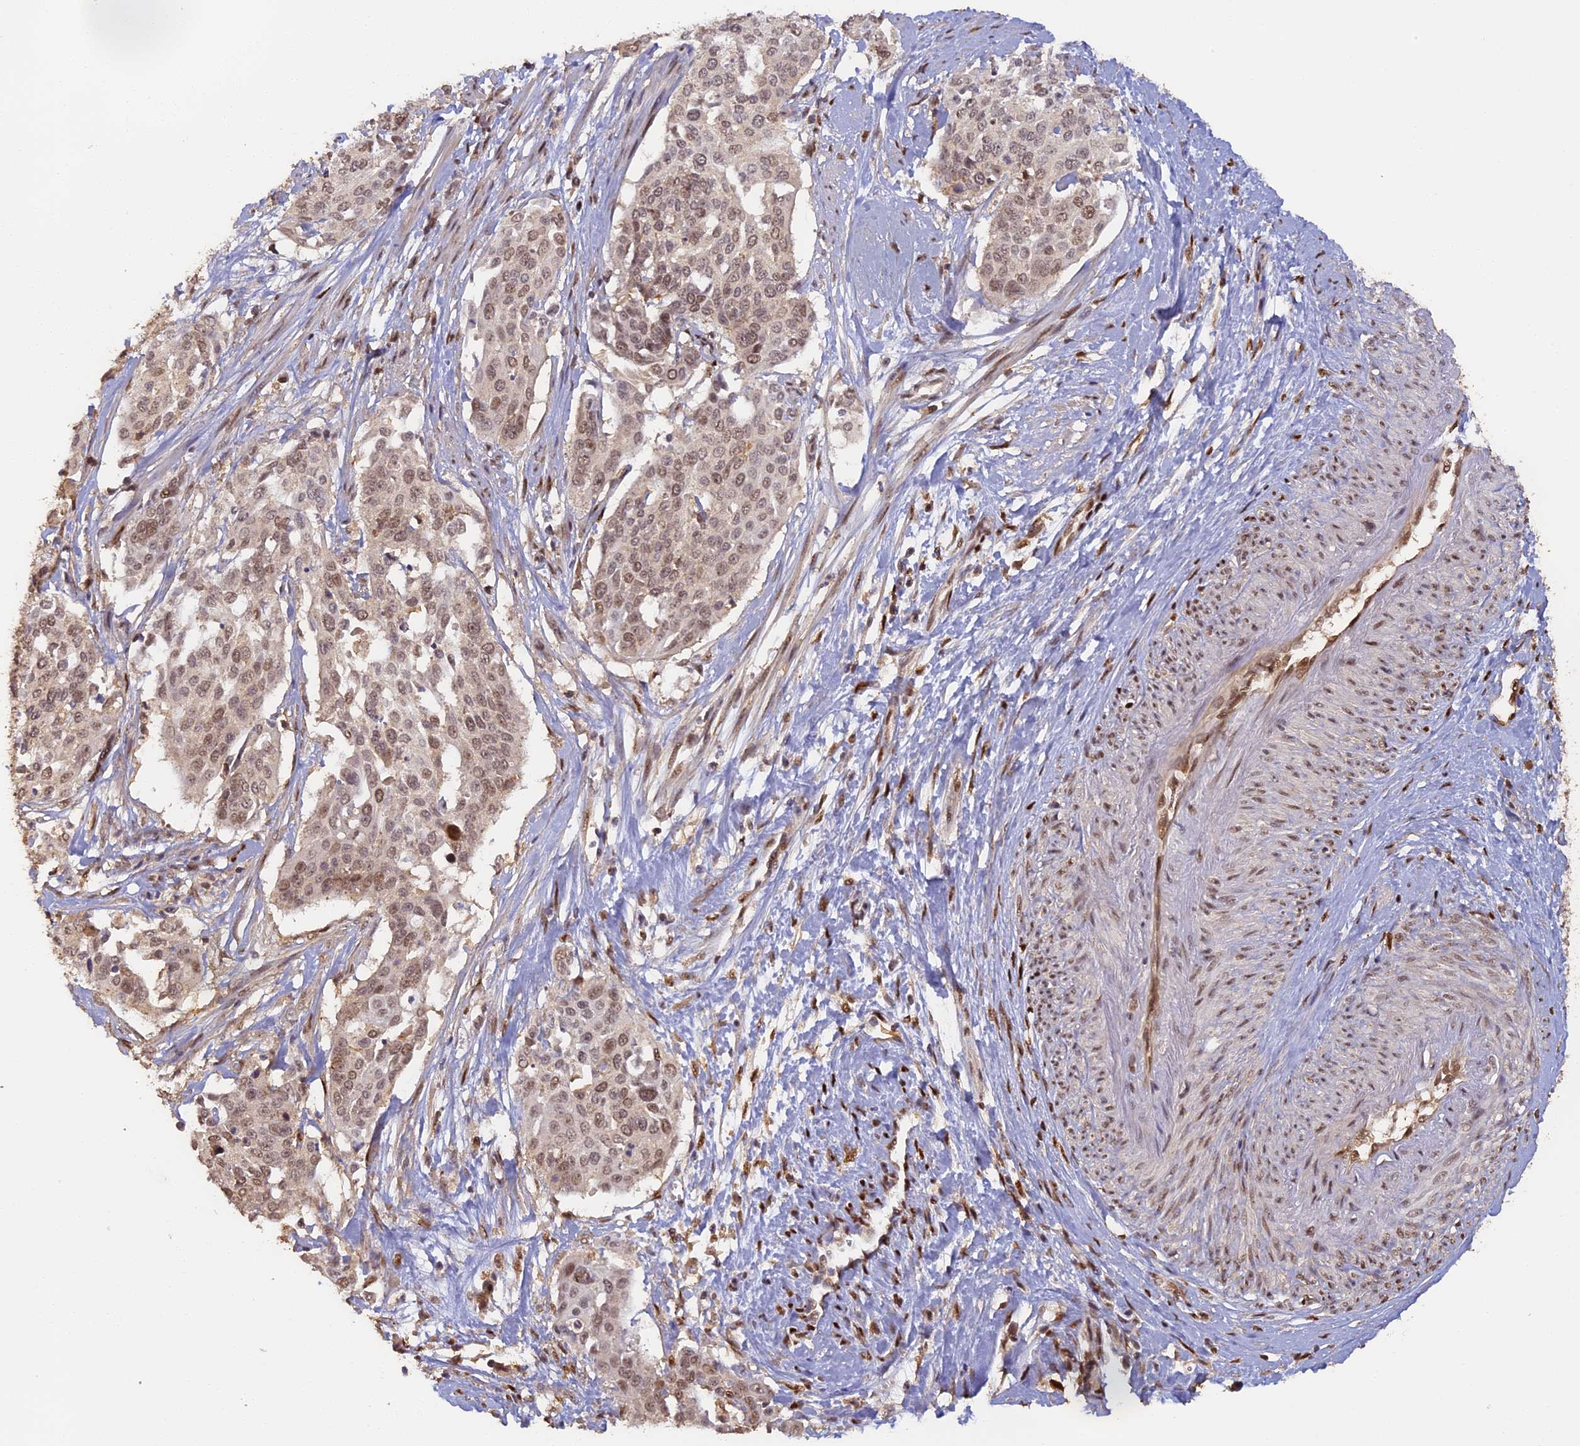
{"staining": {"intensity": "moderate", "quantity": ">75%", "location": "nuclear"}, "tissue": "cervical cancer", "cell_type": "Tumor cells", "image_type": "cancer", "snomed": [{"axis": "morphology", "description": "Squamous cell carcinoma, NOS"}, {"axis": "topography", "description": "Cervix"}], "caption": "Immunohistochemistry (DAB (3,3'-diaminobenzidine)) staining of human cervical cancer (squamous cell carcinoma) shows moderate nuclear protein expression in about >75% of tumor cells.", "gene": "MYBL2", "patient": {"sex": "female", "age": 44}}